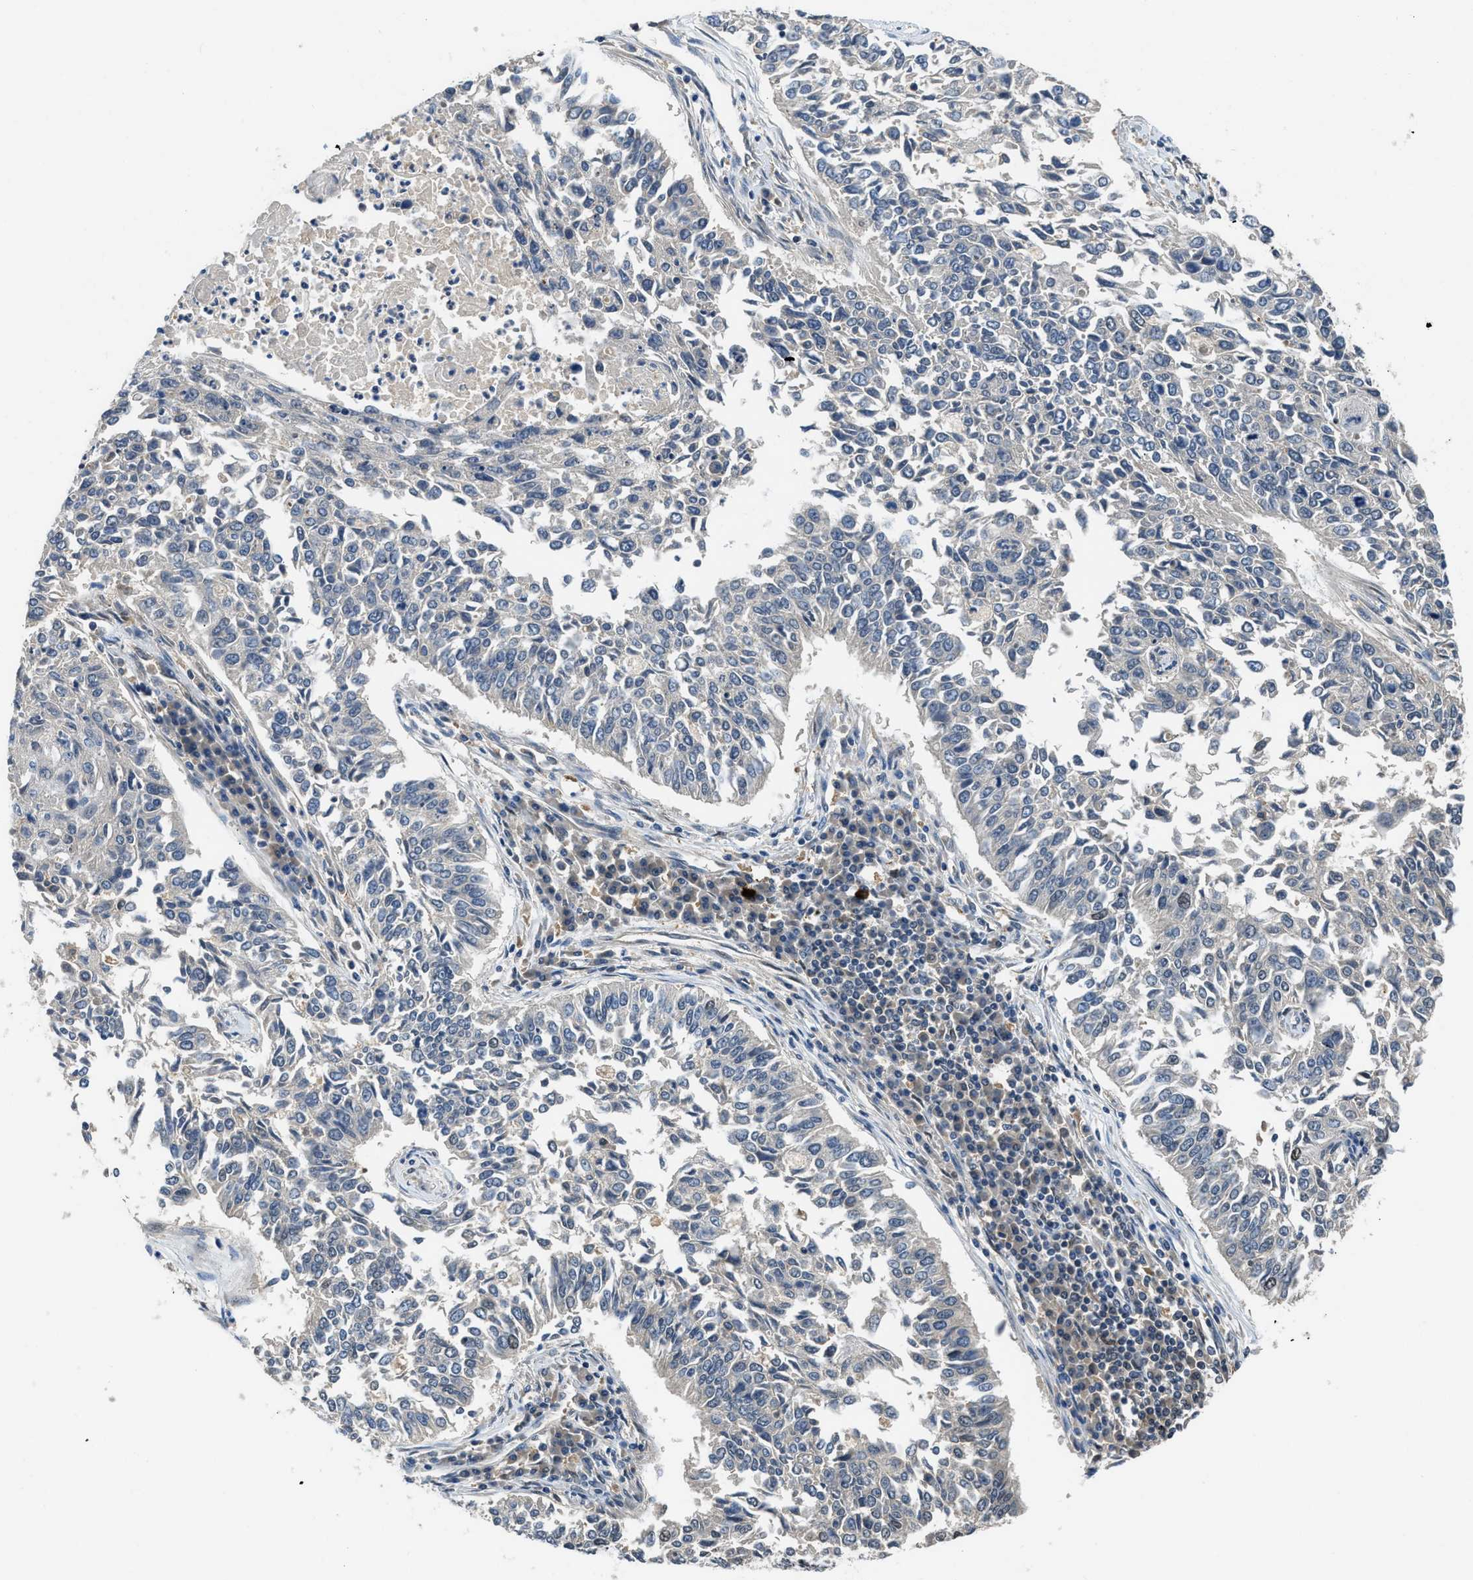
{"staining": {"intensity": "negative", "quantity": "none", "location": "none"}, "tissue": "lung cancer", "cell_type": "Tumor cells", "image_type": "cancer", "snomed": [{"axis": "morphology", "description": "Normal tissue, NOS"}, {"axis": "morphology", "description": "Squamous cell carcinoma, NOS"}, {"axis": "topography", "description": "Cartilage tissue"}, {"axis": "topography", "description": "Bronchus"}, {"axis": "topography", "description": "Lung"}], "caption": "Tumor cells are negative for brown protein staining in lung squamous cell carcinoma.", "gene": "ALX1", "patient": {"sex": "female", "age": 49}}